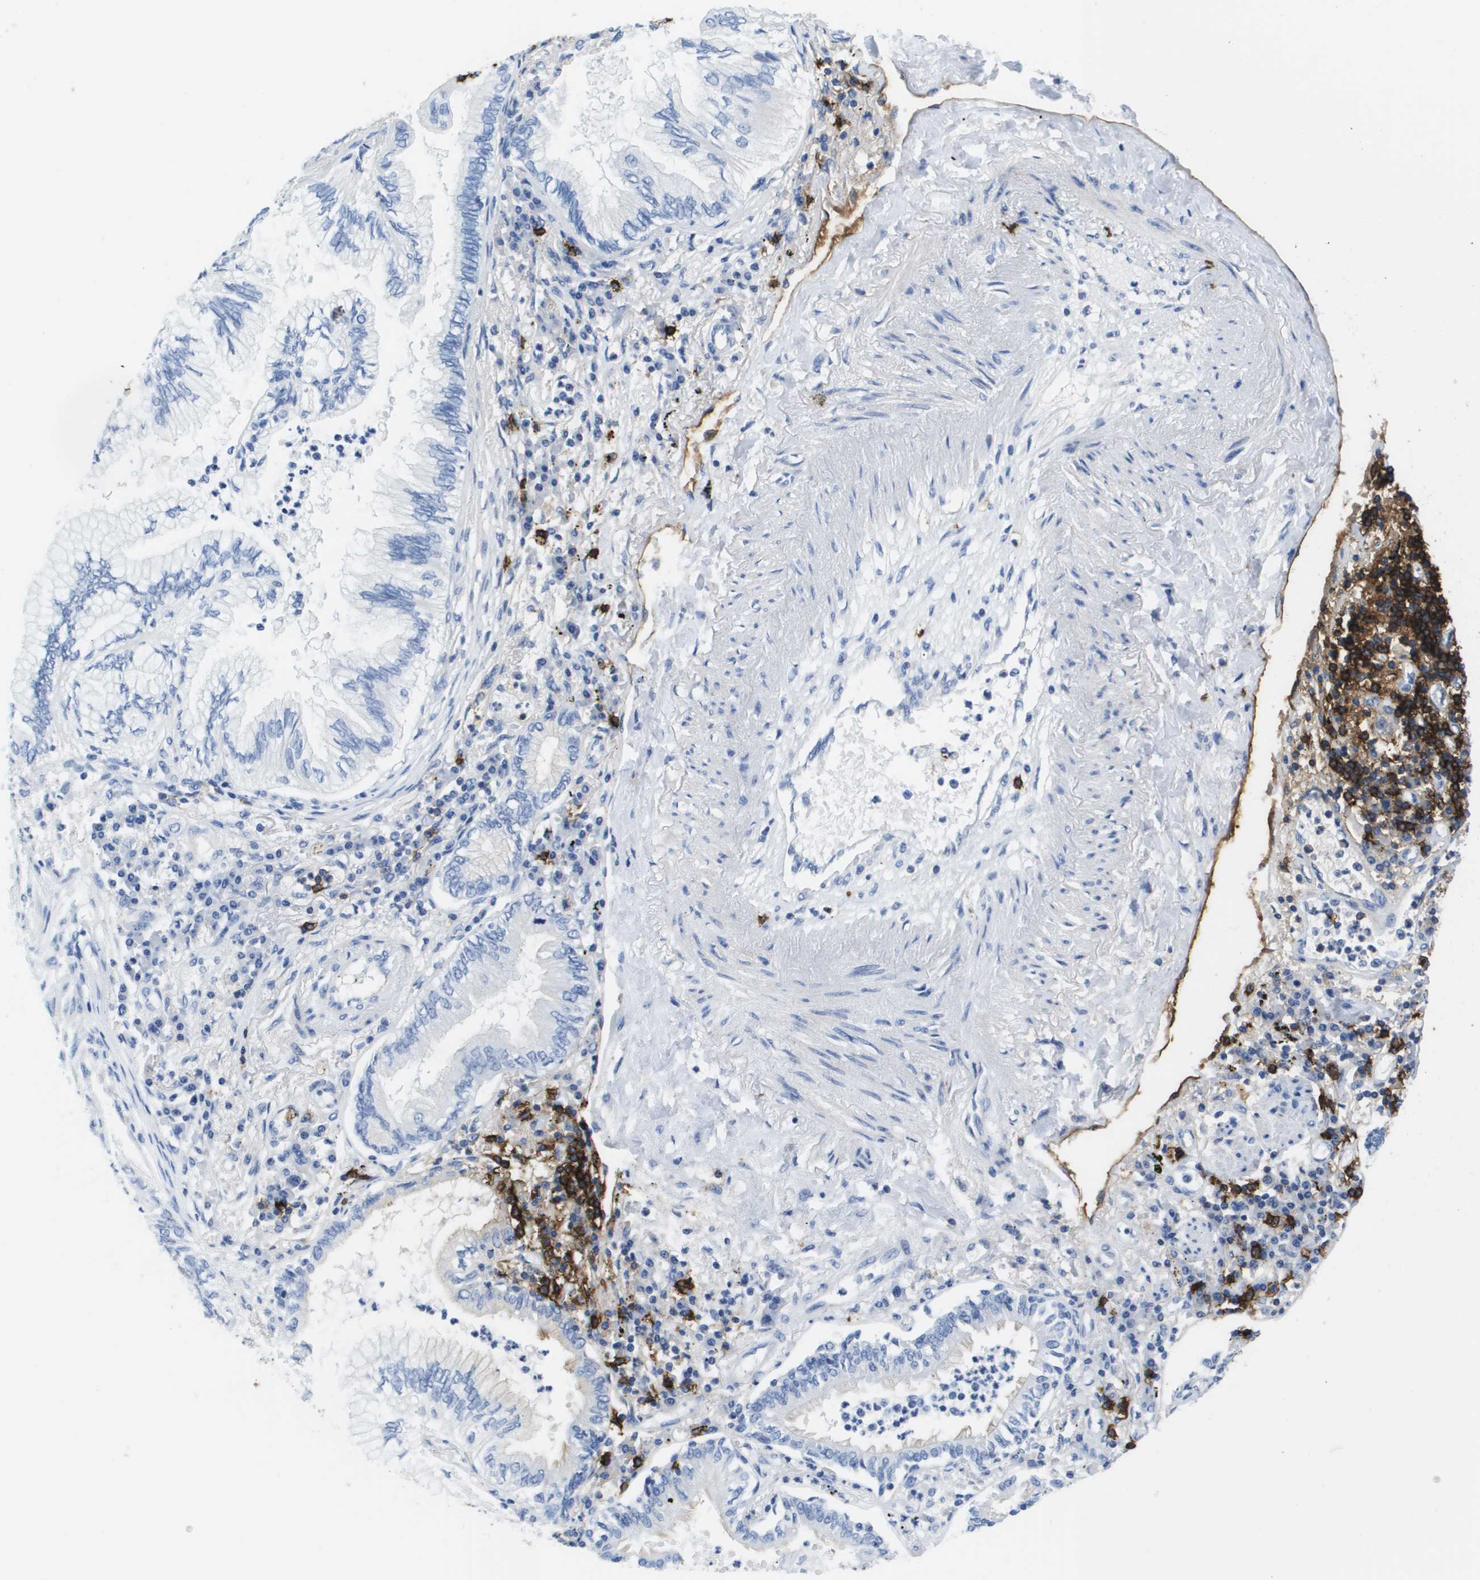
{"staining": {"intensity": "moderate", "quantity": "<25%", "location": "cytoplasmic/membranous"}, "tissue": "lung cancer", "cell_type": "Tumor cells", "image_type": "cancer", "snomed": [{"axis": "morphology", "description": "Normal tissue, NOS"}, {"axis": "morphology", "description": "Adenocarcinoma, NOS"}, {"axis": "topography", "description": "Bronchus"}, {"axis": "topography", "description": "Lung"}], "caption": "Adenocarcinoma (lung) tissue exhibits moderate cytoplasmic/membranous staining in about <25% of tumor cells, visualized by immunohistochemistry.", "gene": "MS4A1", "patient": {"sex": "female", "age": 70}}